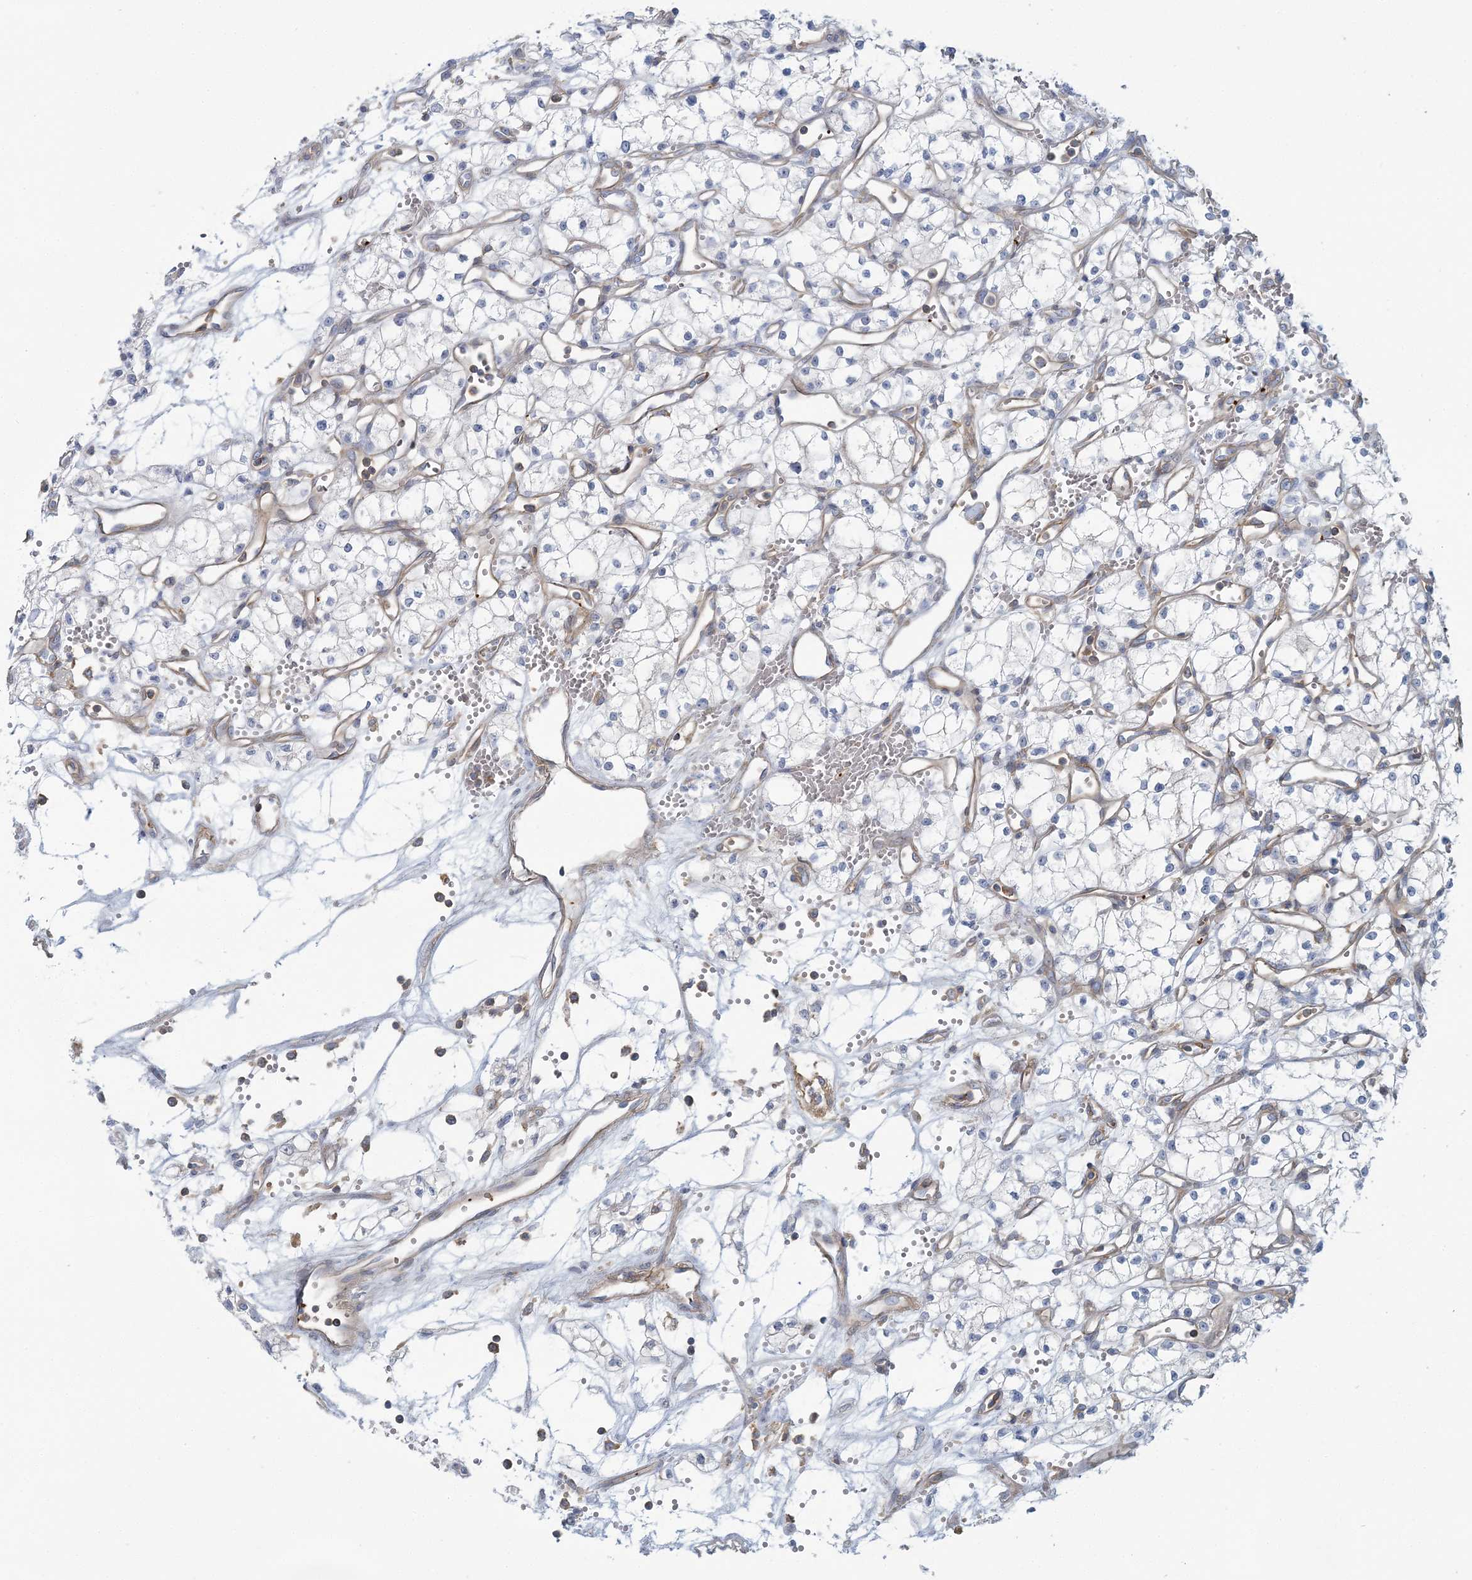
{"staining": {"intensity": "negative", "quantity": "none", "location": "none"}, "tissue": "renal cancer", "cell_type": "Tumor cells", "image_type": "cancer", "snomed": [{"axis": "morphology", "description": "Adenocarcinoma, NOS"}, {"axis": "topography", "description": "Kidney"}], "caption": "High power microscopy photomicrograph of an immunohistochemistry image of renal cancer (adenocarcinoma), revealing no significant expression in tumor cells.", "gene": "CUEDC2", "patient": {"sex": "male", "age": 59}}